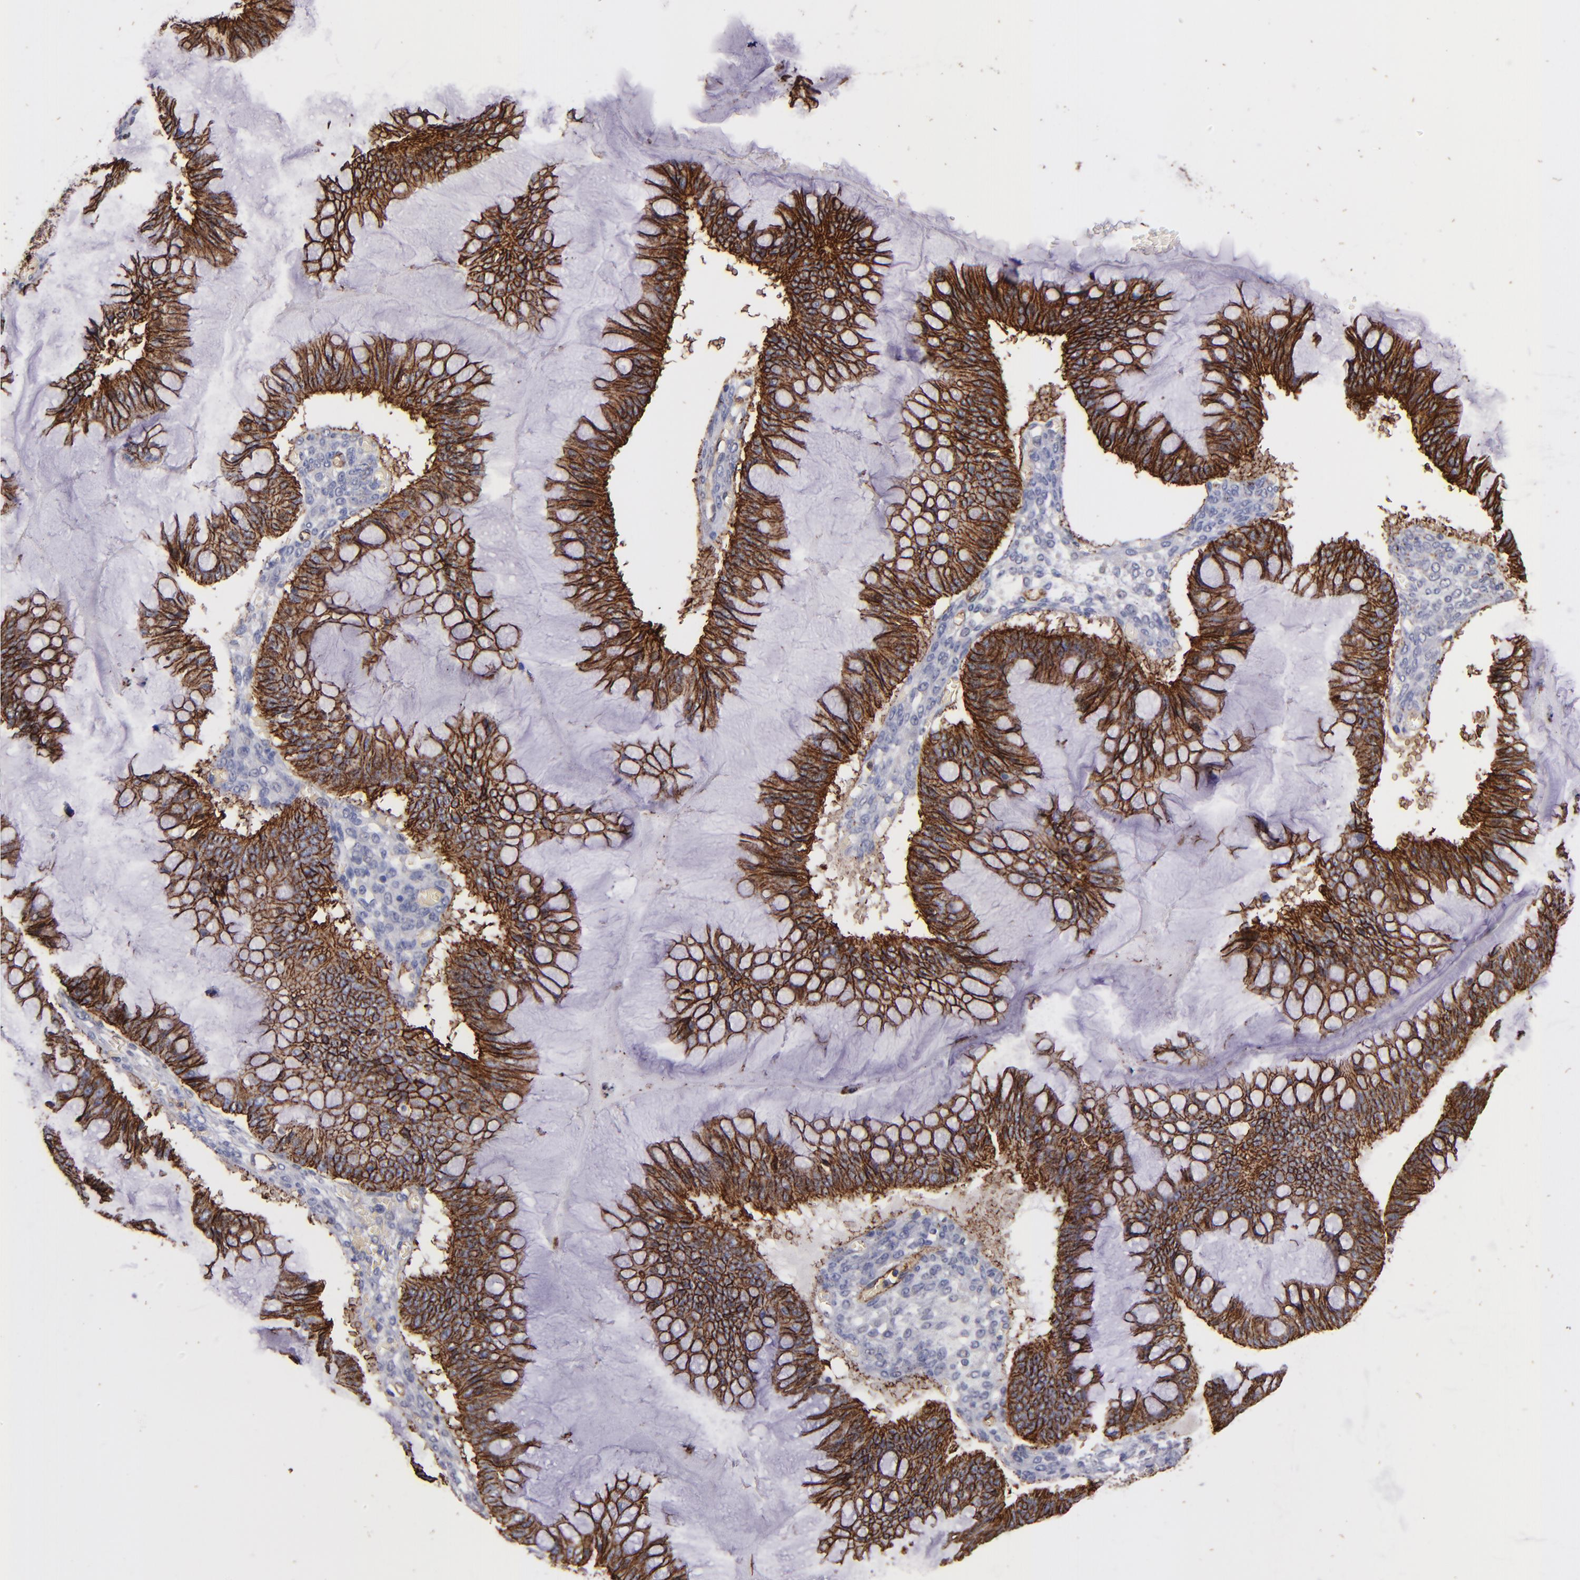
{"staining": {"intensity": "strong", "quantity": ">75%", "location": "cytoplasmic/membranous"}, "tissue": "ovarian cancer", "cell_type": "Tumor cells", "image_type": "cancer", "snomed": [{"axis": "morphology", "description": "Cystadenocarcinoma, mucinous, NOS"}, {"axis": "topography", "description": "Ovary"}], "caption": "This is a histology image of IHC staining of mucinous cystadenocarcinoma (ovarian), which shows strong staining in the cytoplasmic/membranous of tumor cells.", "gene": "CLDN5", "patient": {"sex": "female", "age": 73}}